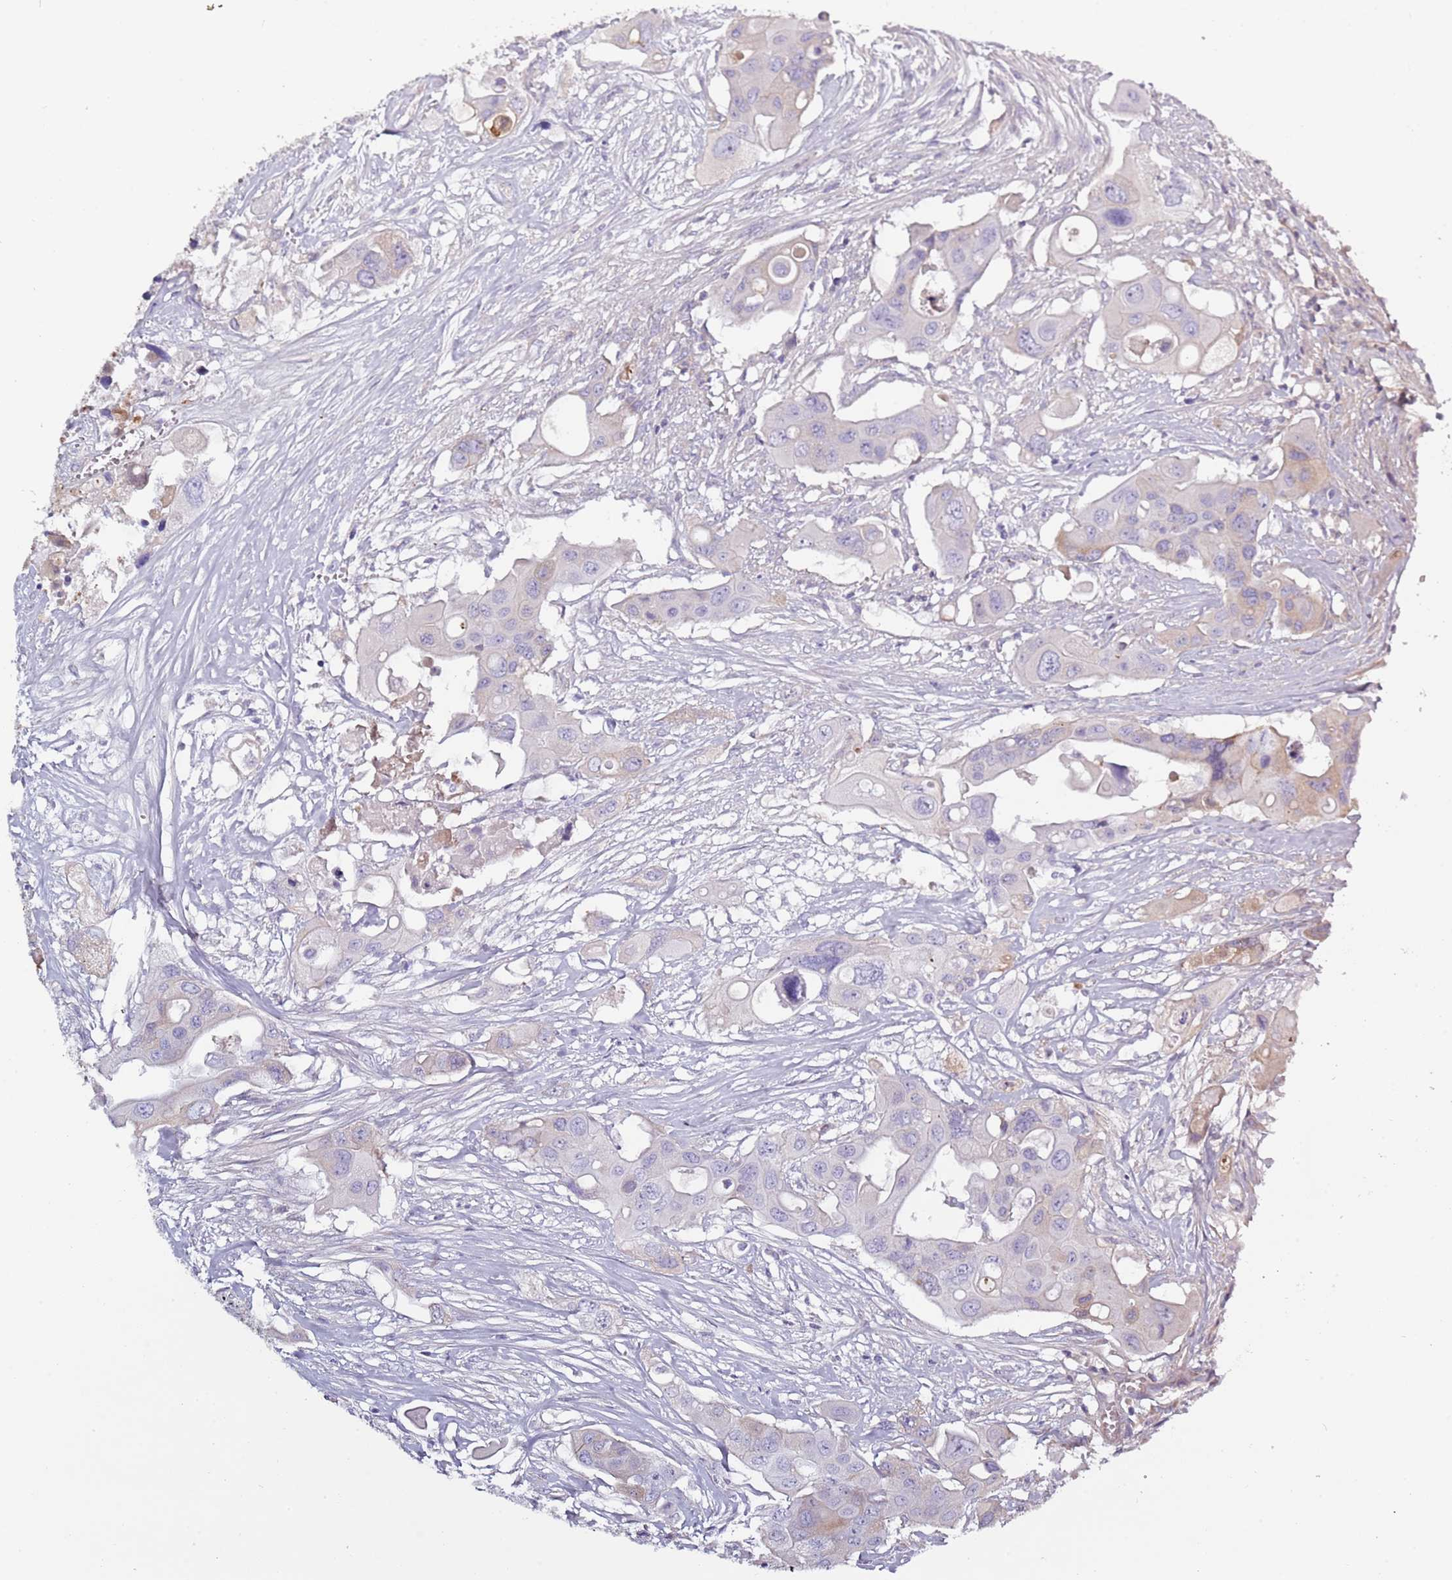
{"staining": {"intensity": "weak", "quantity": "<25%", "location": "cytoplasmic/membranous"}, "tissue": "colorectal cancer", "cell_type": "Tumor cells", "image_type": "cancer", "snomed": [{"axis": "morphology", "description": "Adenocarcinoma, NOS"}, {"axis": "topography", "description": "Colon"}], "caption": "Image shows no significant protein staining in tumor cells of adenocarcinoma (colorectal). (IHC, brightfield microscopy, high magnification).", "gene": "TNFRSF6B", "patient": {"sex": "male", "age": 77}}